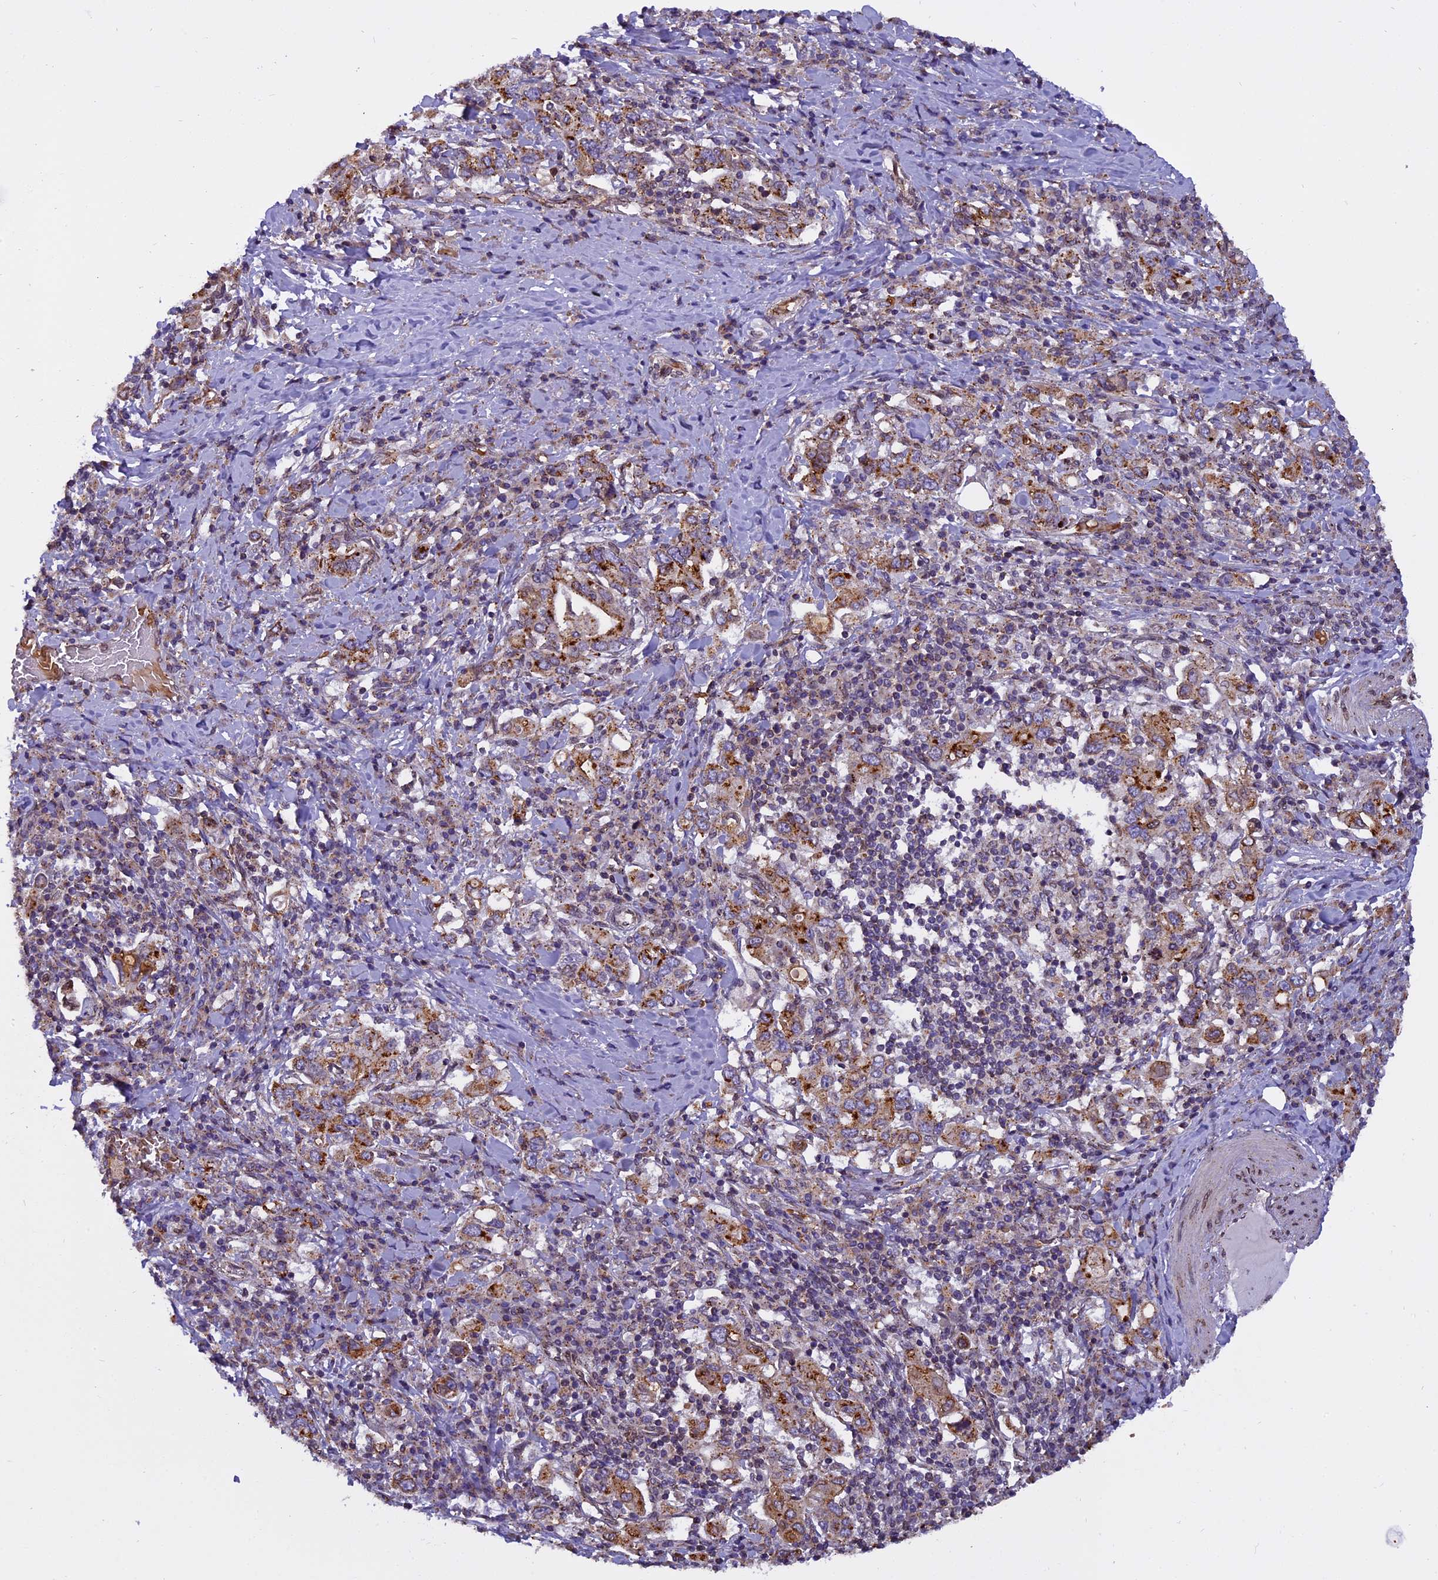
{"staining": {"intensity": "moderate", "quantity": ">75%", "location": "cytoplasmic/membranous"}, "tissue": "stomach cancer", "cell_type": "Tumor cells", "image_type": "cancer", "snomed": [{"axis": "morphology", "description": "Adenocarcinoma, NOS"}, {"axis": "topography", "description": "Stomach, upper"}, {"axis": "topography", "description": "Stomach"}], "caption": "High-power microscopy captured an IHC image of stomach adenocarcinoma, revealing moderate cytoplasmic/membranous expression in about >75% of tumor cells. (IHC, brightfield microscopy, high magnification).", "gene": "CHMP2A", "patient": {"sex": "male", "age": 62}}